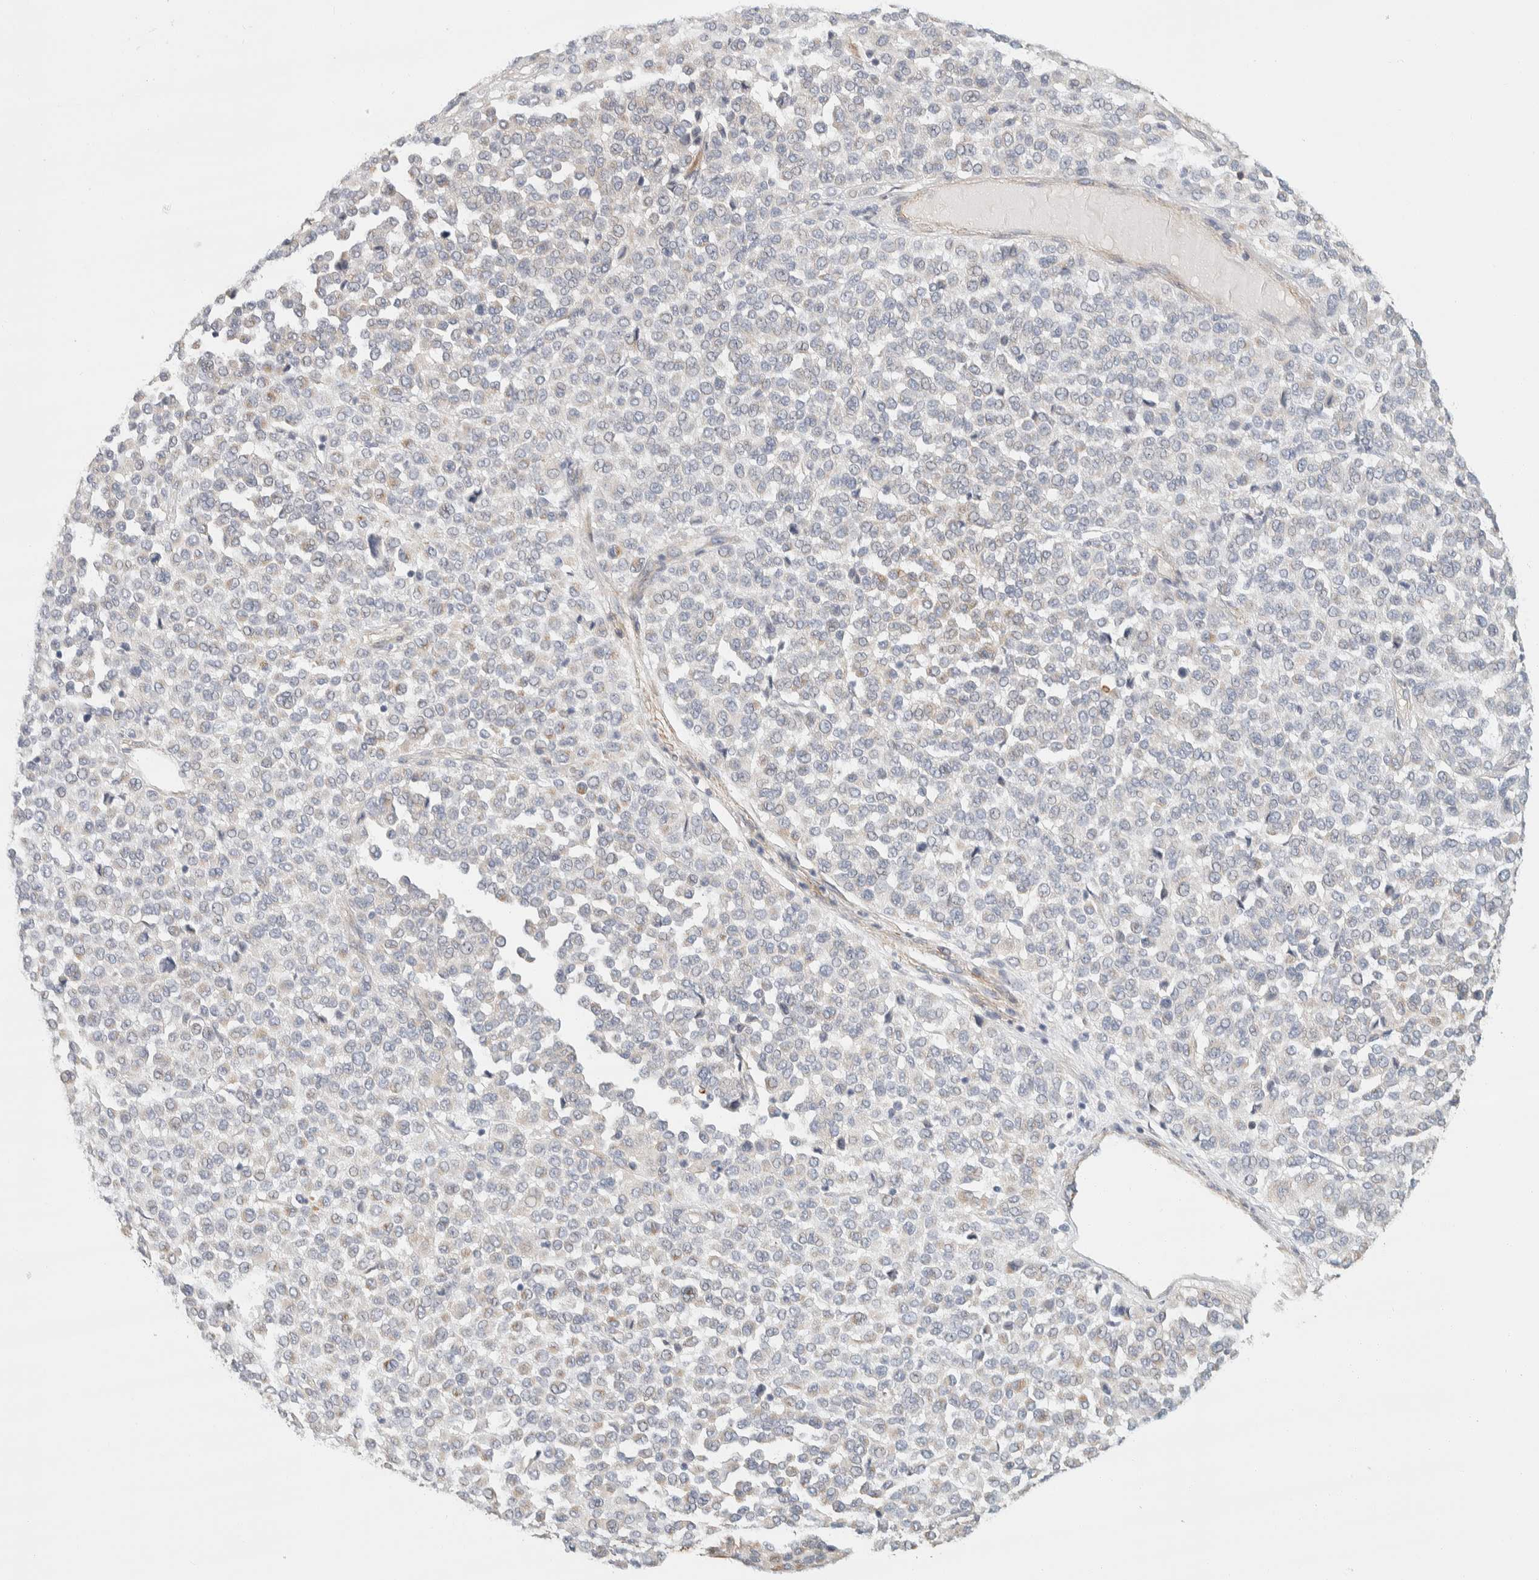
{"staining": {"intensity": "negative", "quantity": "none", "location": "none"}, "tissue": "melanoma", "cell_type": "Tumor cells", "image_type": "cancer", "snomed": [{"axis": "morphology", "description": "Malignant melanoma, Metastatic site"}, {"axis": "topography", "description": "Pancreas"}], "caption": "A histopathology image of human malignant melanoma (metastatic site) is negative for staining in tumor cells. (DAB (3,3'-diaminobenzidine) immunohistochemistry, high magnification).", "gene": "CDR2", "patient": {"sex": "female", "age": 30}}